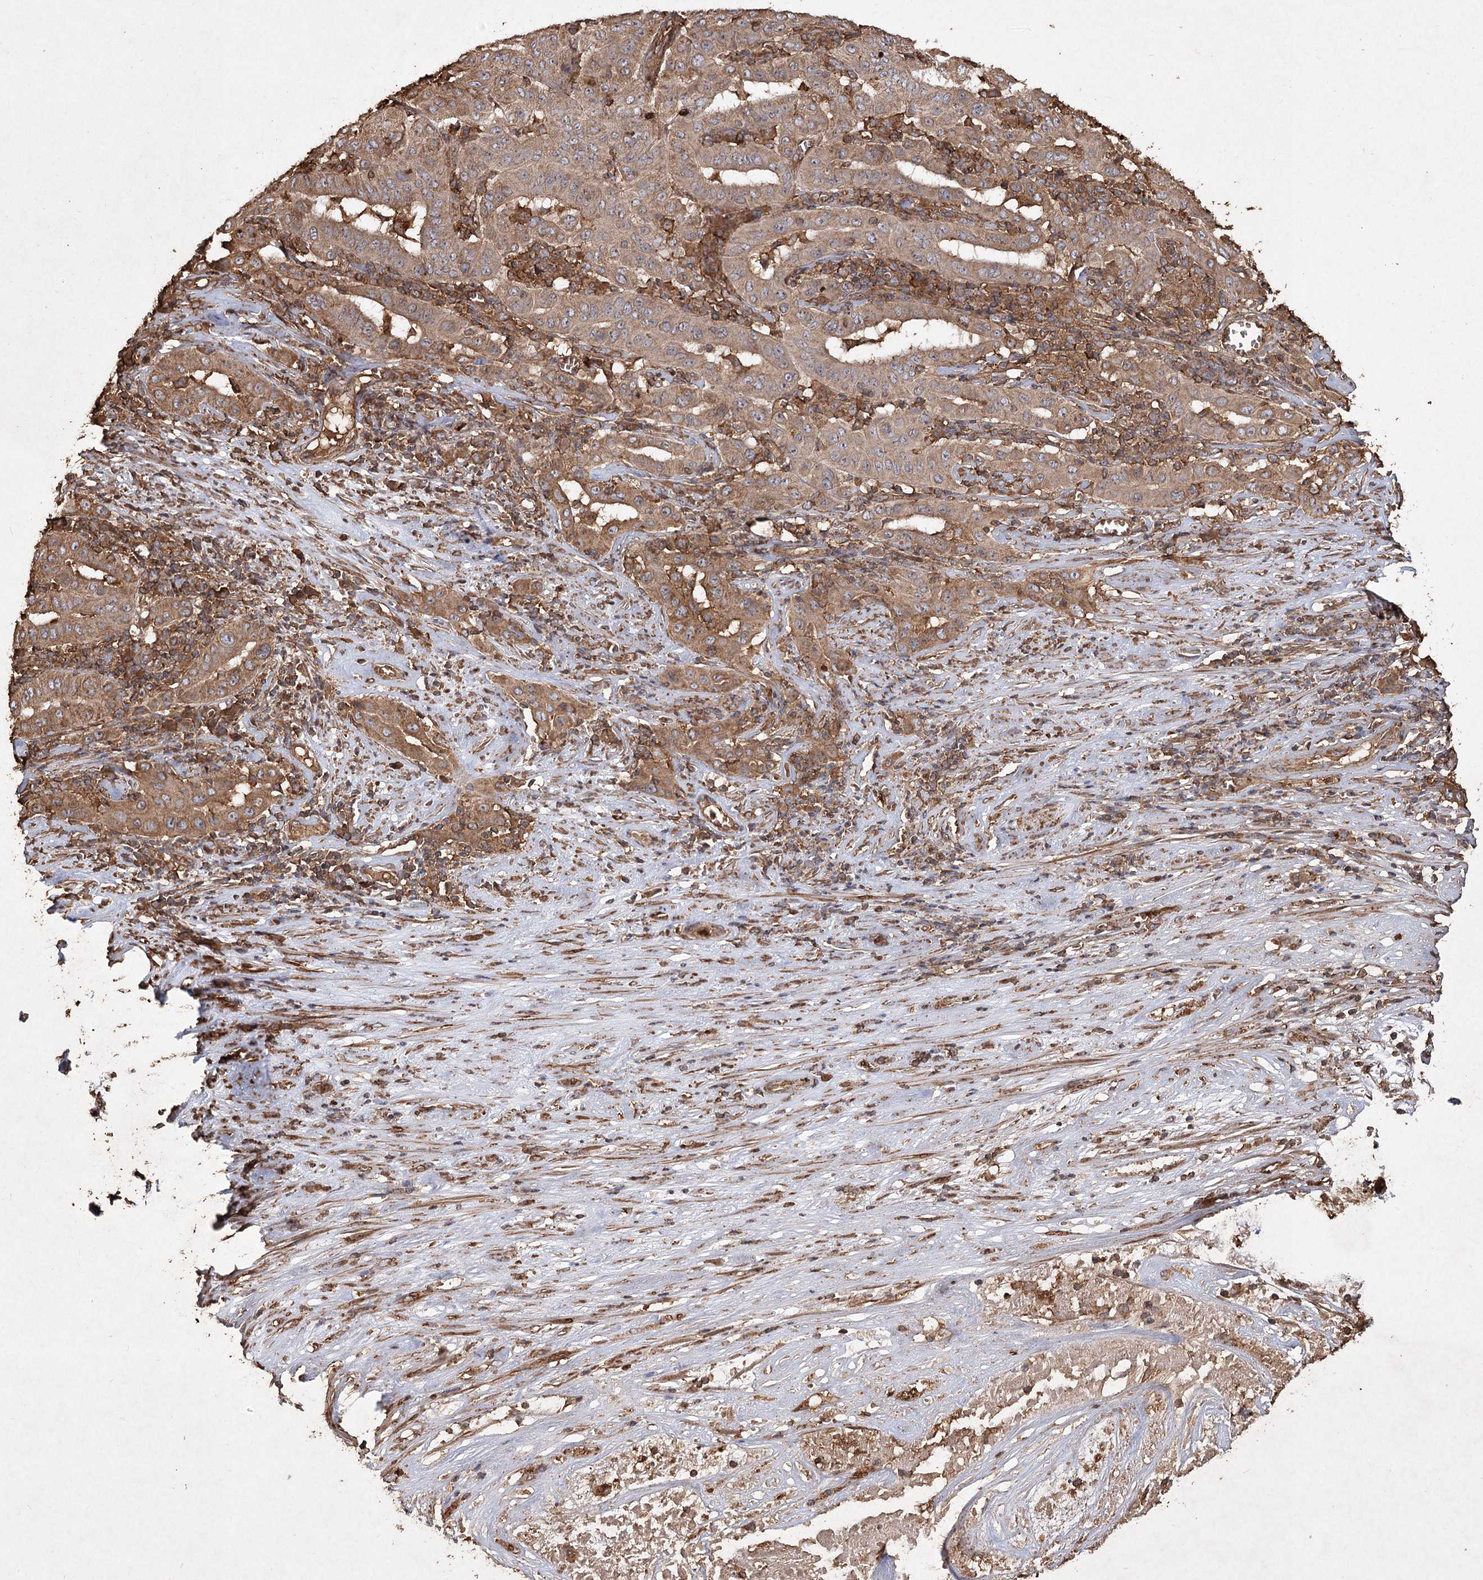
{"staining": {"intensity": "moderate", "quantity": ">75%", "location": "cytoplasmic/membranous"}, "tissue": "pancreatic cancer", "cell_type": "Tumor cells", "image_type": "cancer", "snomed": [{"axis": "morphology", "description": "Adenocarcinoma, NOS"}, {"axis": "topography", "description": "Pancreas"}], "caption": "Human adenocarcinoma (pancreatic) stained with a brown dye reveals moderate cytoplasmic/membranous positive staining in approximately >75% of tumor cells.", "gene": "PIK3C2A", "patient": {"sex": "male", "age": 63}}